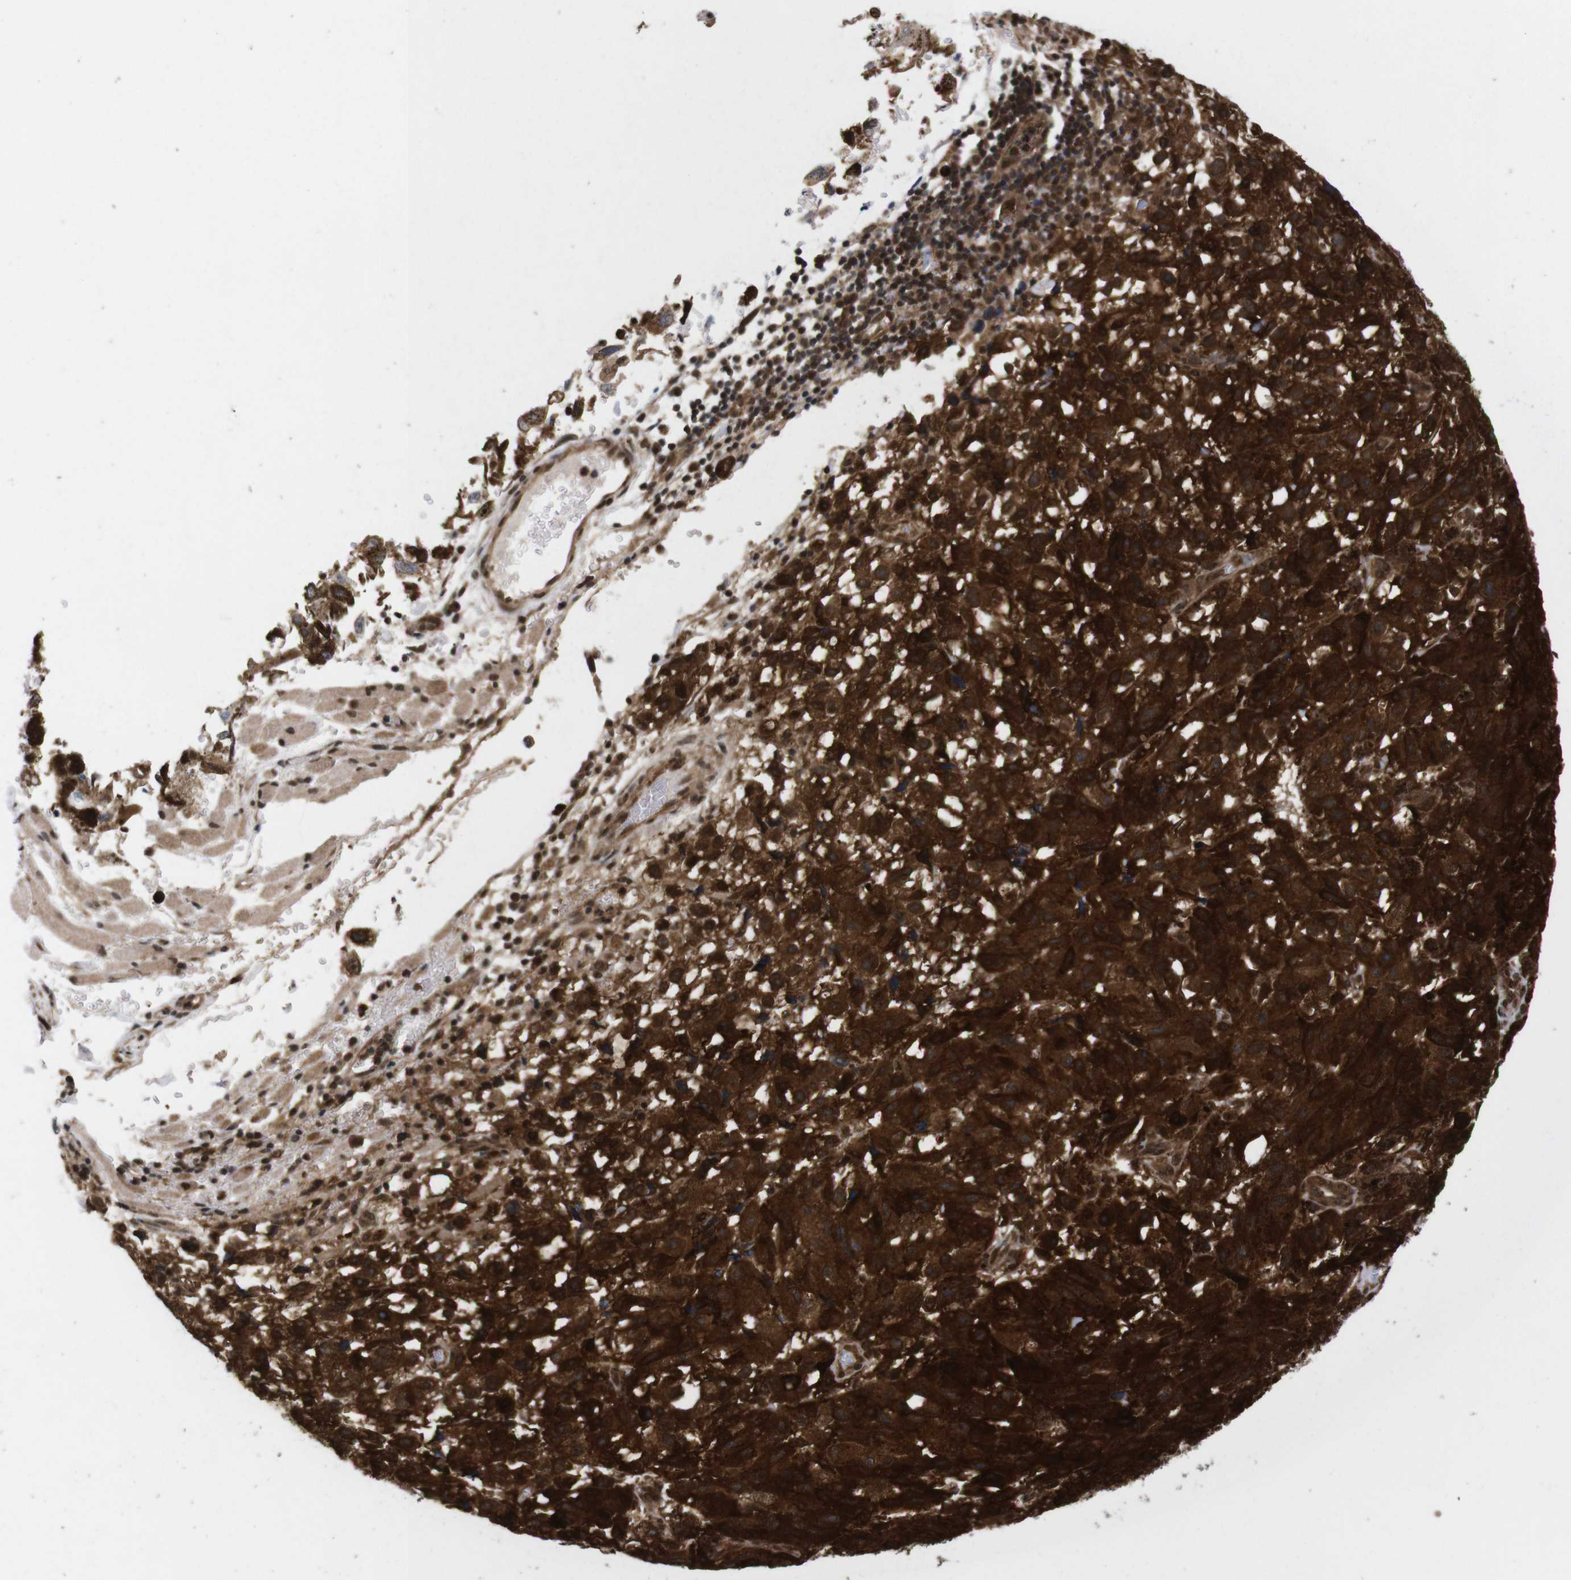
{"staining": {"intensity": "strong", "quantity": ">75%", "location": "cytoplasmic/membranous,nuclear"}, "tissue": "melanoma", "cell_type": "Tumor cells", "image_type": "cancer", "snomed": [{"axis": "morphology", "description": "Malignant melanoma, NOS"}, {"axis": "topography", "description": "Skin"}], "caption": "Immunohistochemical staining of melanoma demonstrates high levels of strong cytoplasmic/membranous and nuclear protein staining in approximately >75% of tumor cells.", "gene": "UBQLN2", "patient": {"sex": "female", "age": 104}}